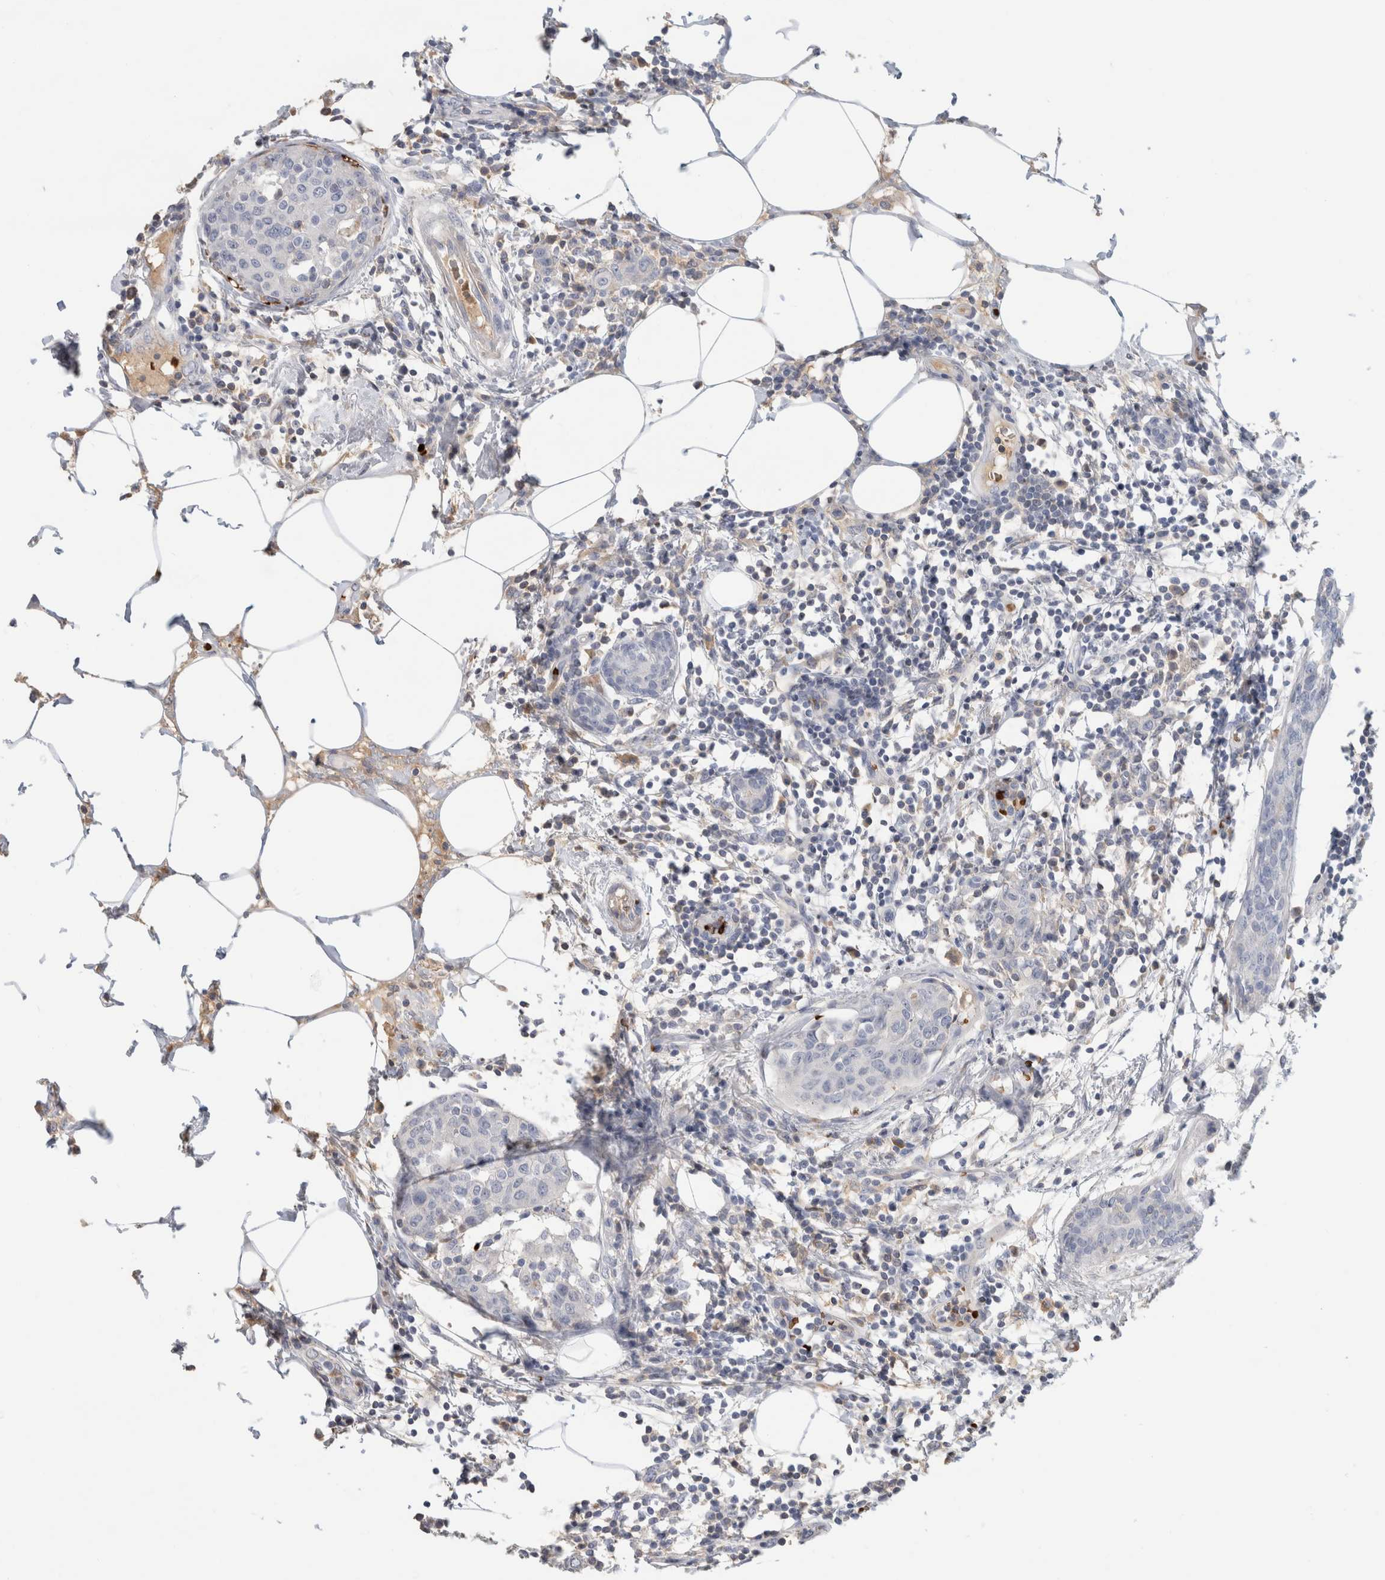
{"staining": {"intensity": "negative", "quantity": "none", "location": "none"}, "tissue": "breast cancer", "cell_type": "Tumor cells", "image_type": "cancer", "snomed": [{"axis": "morphology", "description": "Normal tissue, NOS"}, {"axis": "morphology", "description": "Duct carcinoma"}, {"axis": "topography", "description": "Breast"}], "caption": "DAB (3,3'-diaminobenzidine) immunohistochemical staining of breast cancer reveals no significant expression in tumor cells.", "gene": "CA1", "patient": {"sex": "female", "age": 37}}